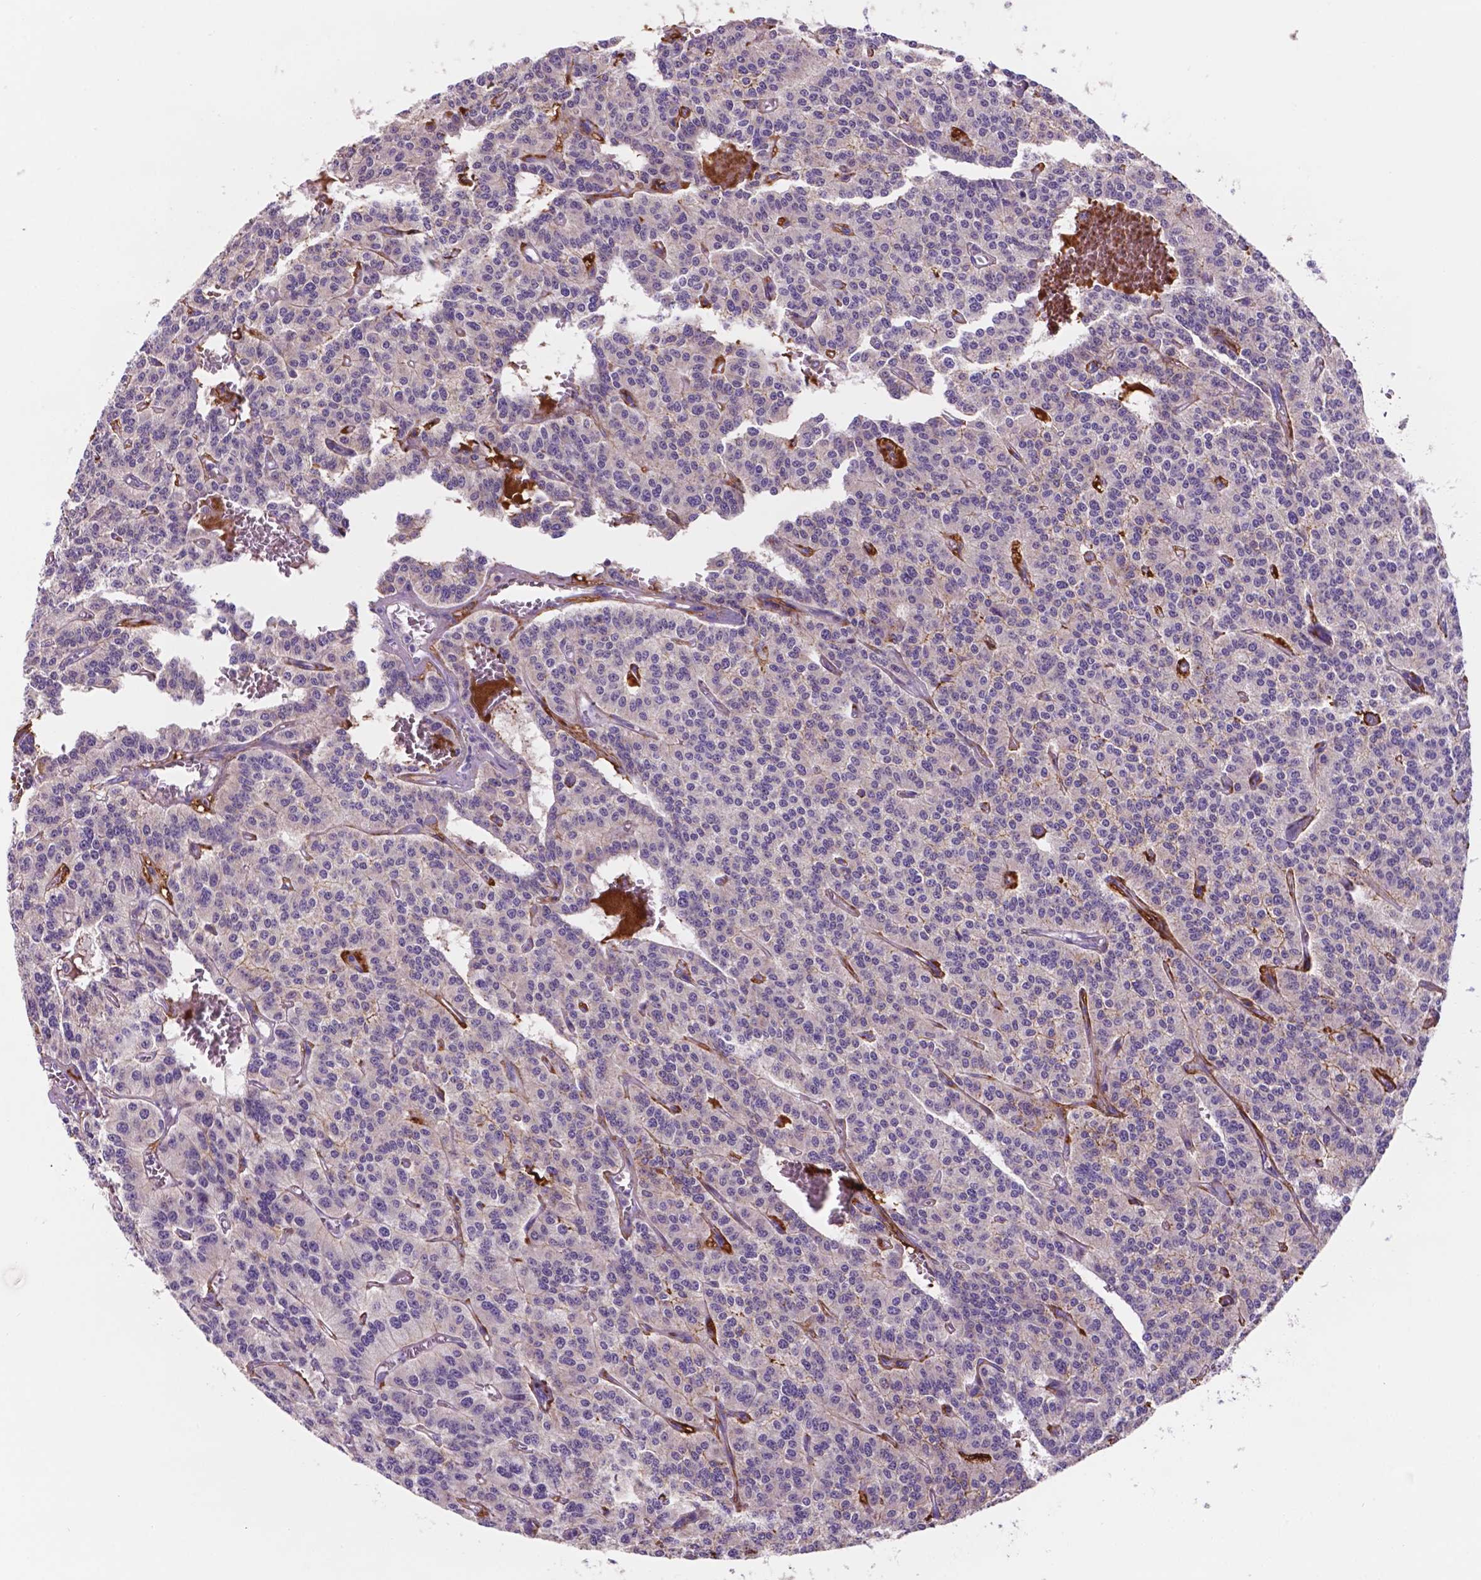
{"staining": {"intensity": "negative", "quantity": "none", "location": "none"}, "tissue": "carcinoid", "cell_type": "Tumor cells", "image_type": "cancer", "snomed": [{"axis": "morphology", "description": "Carcinoid, malignant, NOS"}, {"axis": "topography", "description": "Lung"}], "caption": "This is an immunohistochemistry image of human carcinoid (malignant). There is no expression in tumor cells.", "gene": "MKRN2OS", "patient": {"sex": "female", "age": 71}}